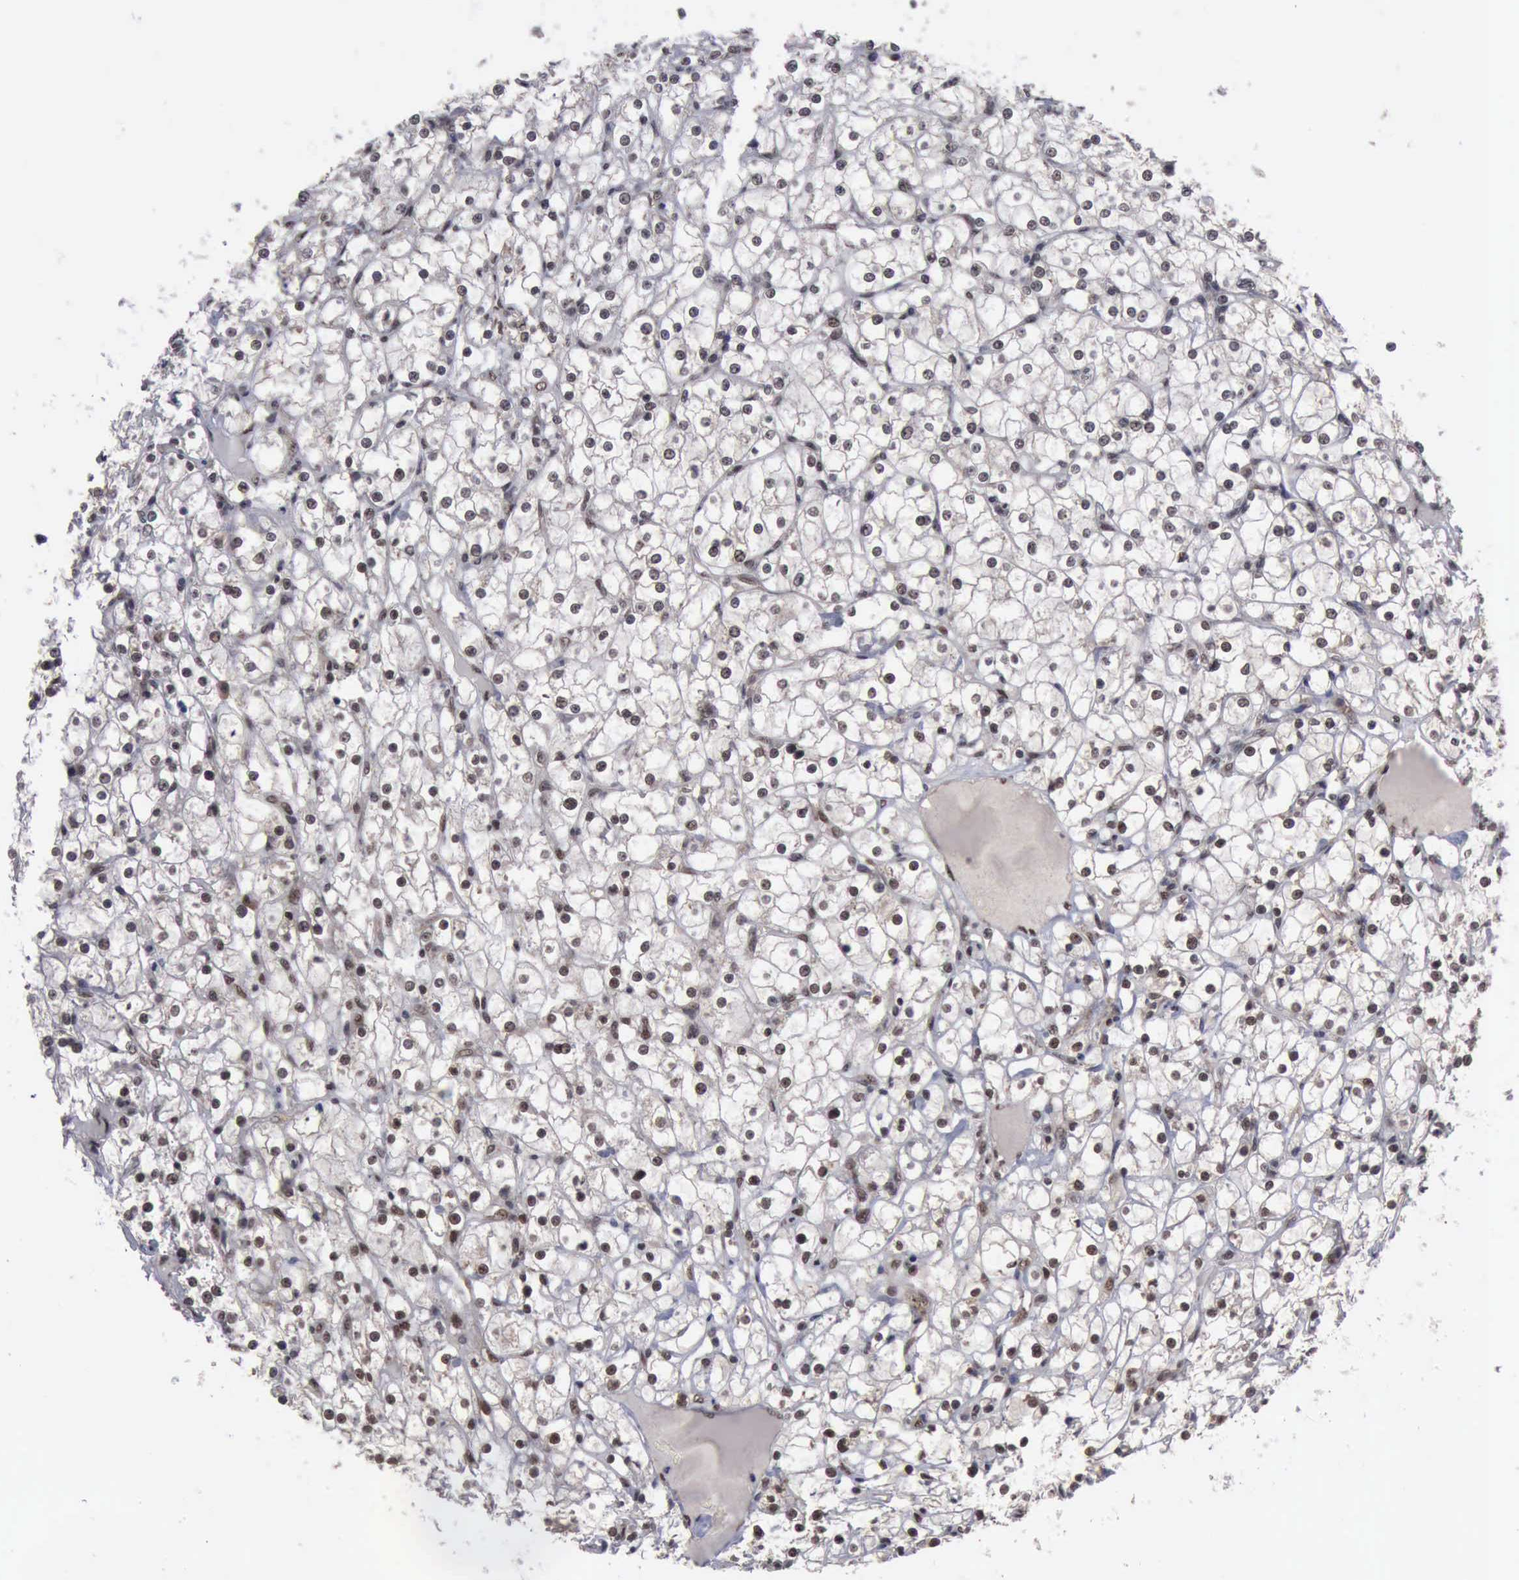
{"staining": {"intensity": "moderate", "quantity": "25%-75%", "location": "nuclear"}, "tissue": "renal cancer", "cell_type": "Tumor cells", "image_type": "cancer", "snomed": [{"axis": "morphology", "description": "Adenocarcinoma, NOS"}, {"axis": "topography", "description": "Kidney"}], "caption": "Renal adenocarcinoma stained for a protein (brown) reveals moderate nuclear positive staining in about 25%-75% of tumor cells.", "gene": "RTCB", "patient": {"sex": "female", "age": 73}}